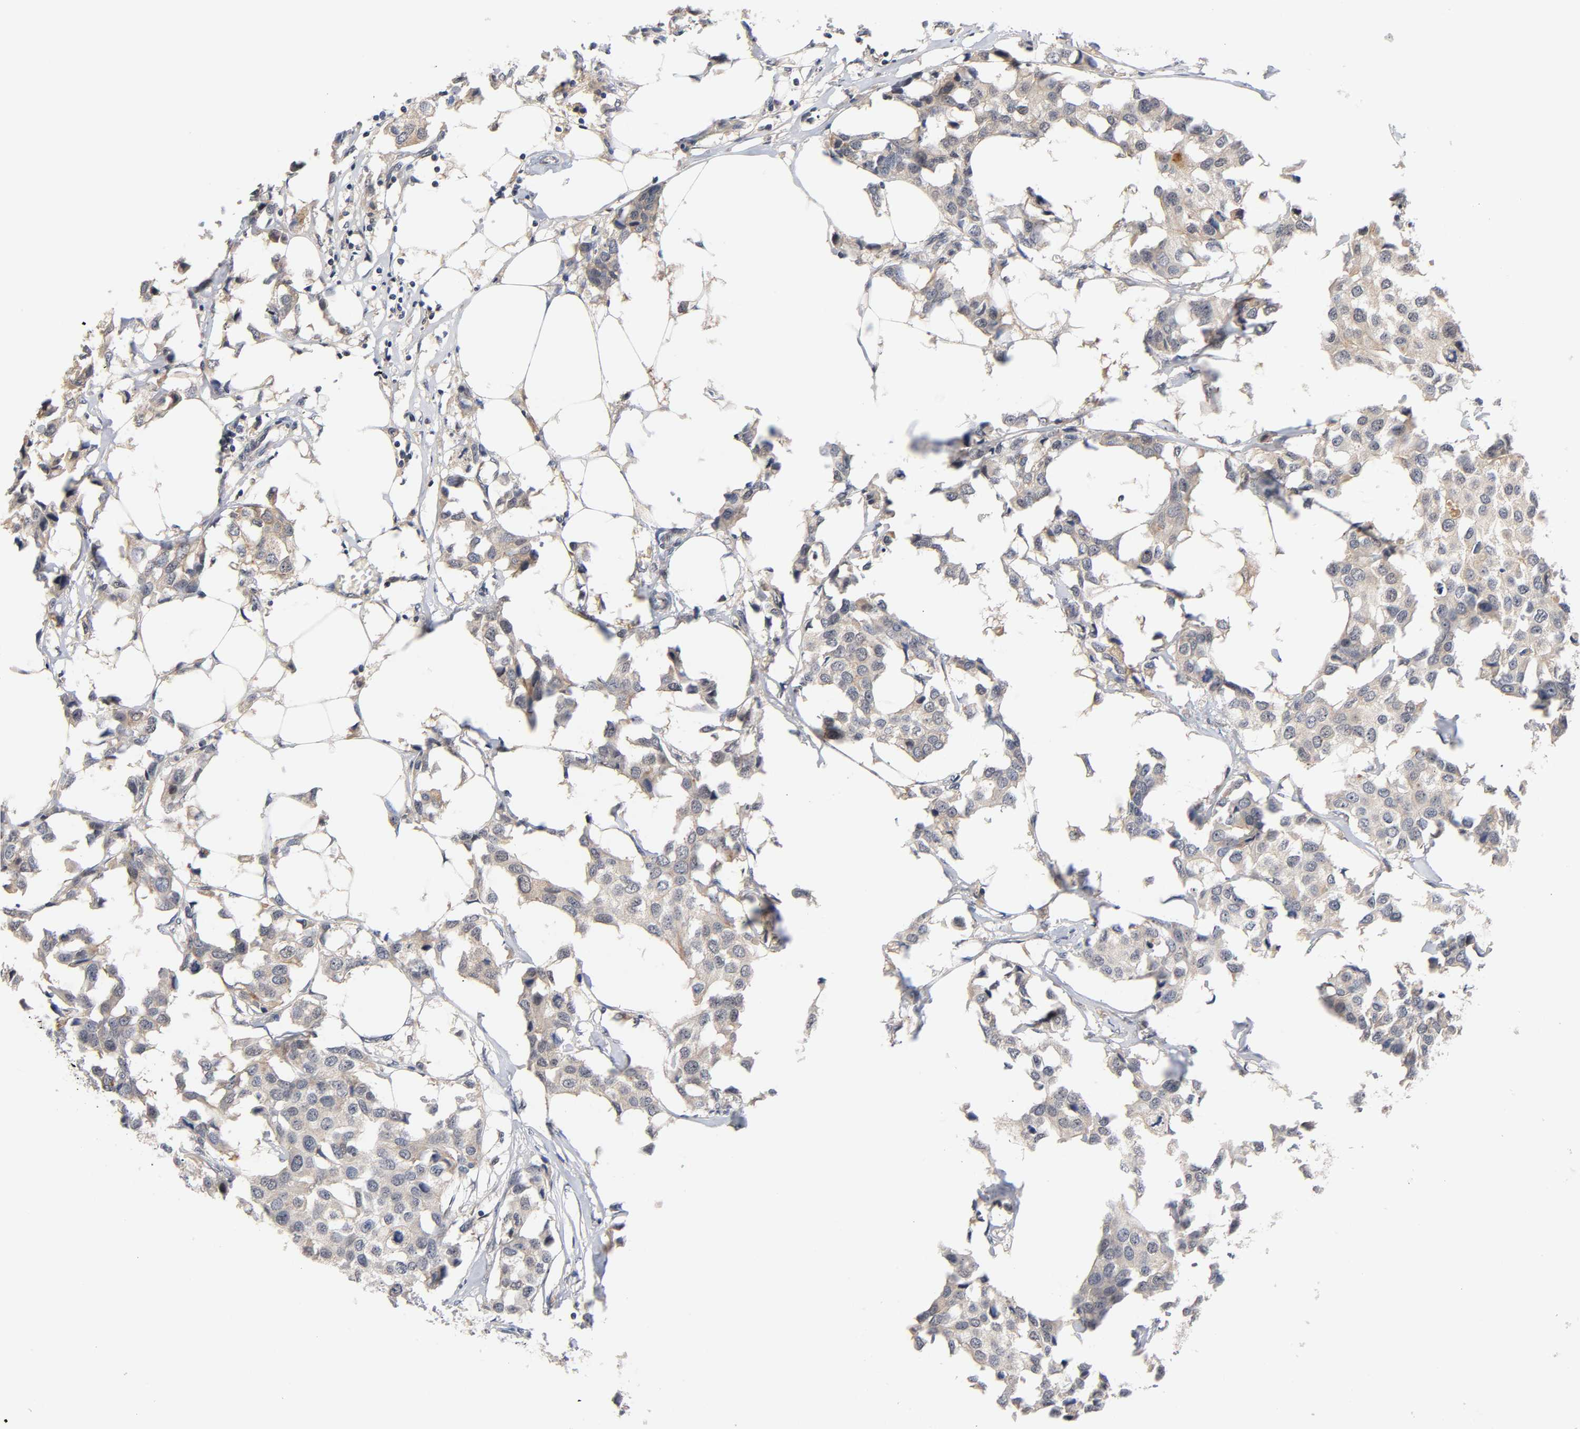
{"staining": {"intensity": "weak", "quantity": "25%-75%", "location": "cytoplasmic/membranous,nuclear"}, "tissue": "breast cancer", "cell_type": "Tumor cells", "image_type": "cancer", "snomed": [{"axis": "morphology", "description": "Duct carcinoma"}, {"axis": "topography", "description": "Breast"}], "caption": "Immunohistochemical staining of breast cancer (invasive ductal carcinoma) shows low levels of weak cytoplasmic/membranous and nuclear protein expression in approximately 25%-75% of tumor cells.", "gene": "PRKAB1", "patient": {"sex": "female", "age": 80}}